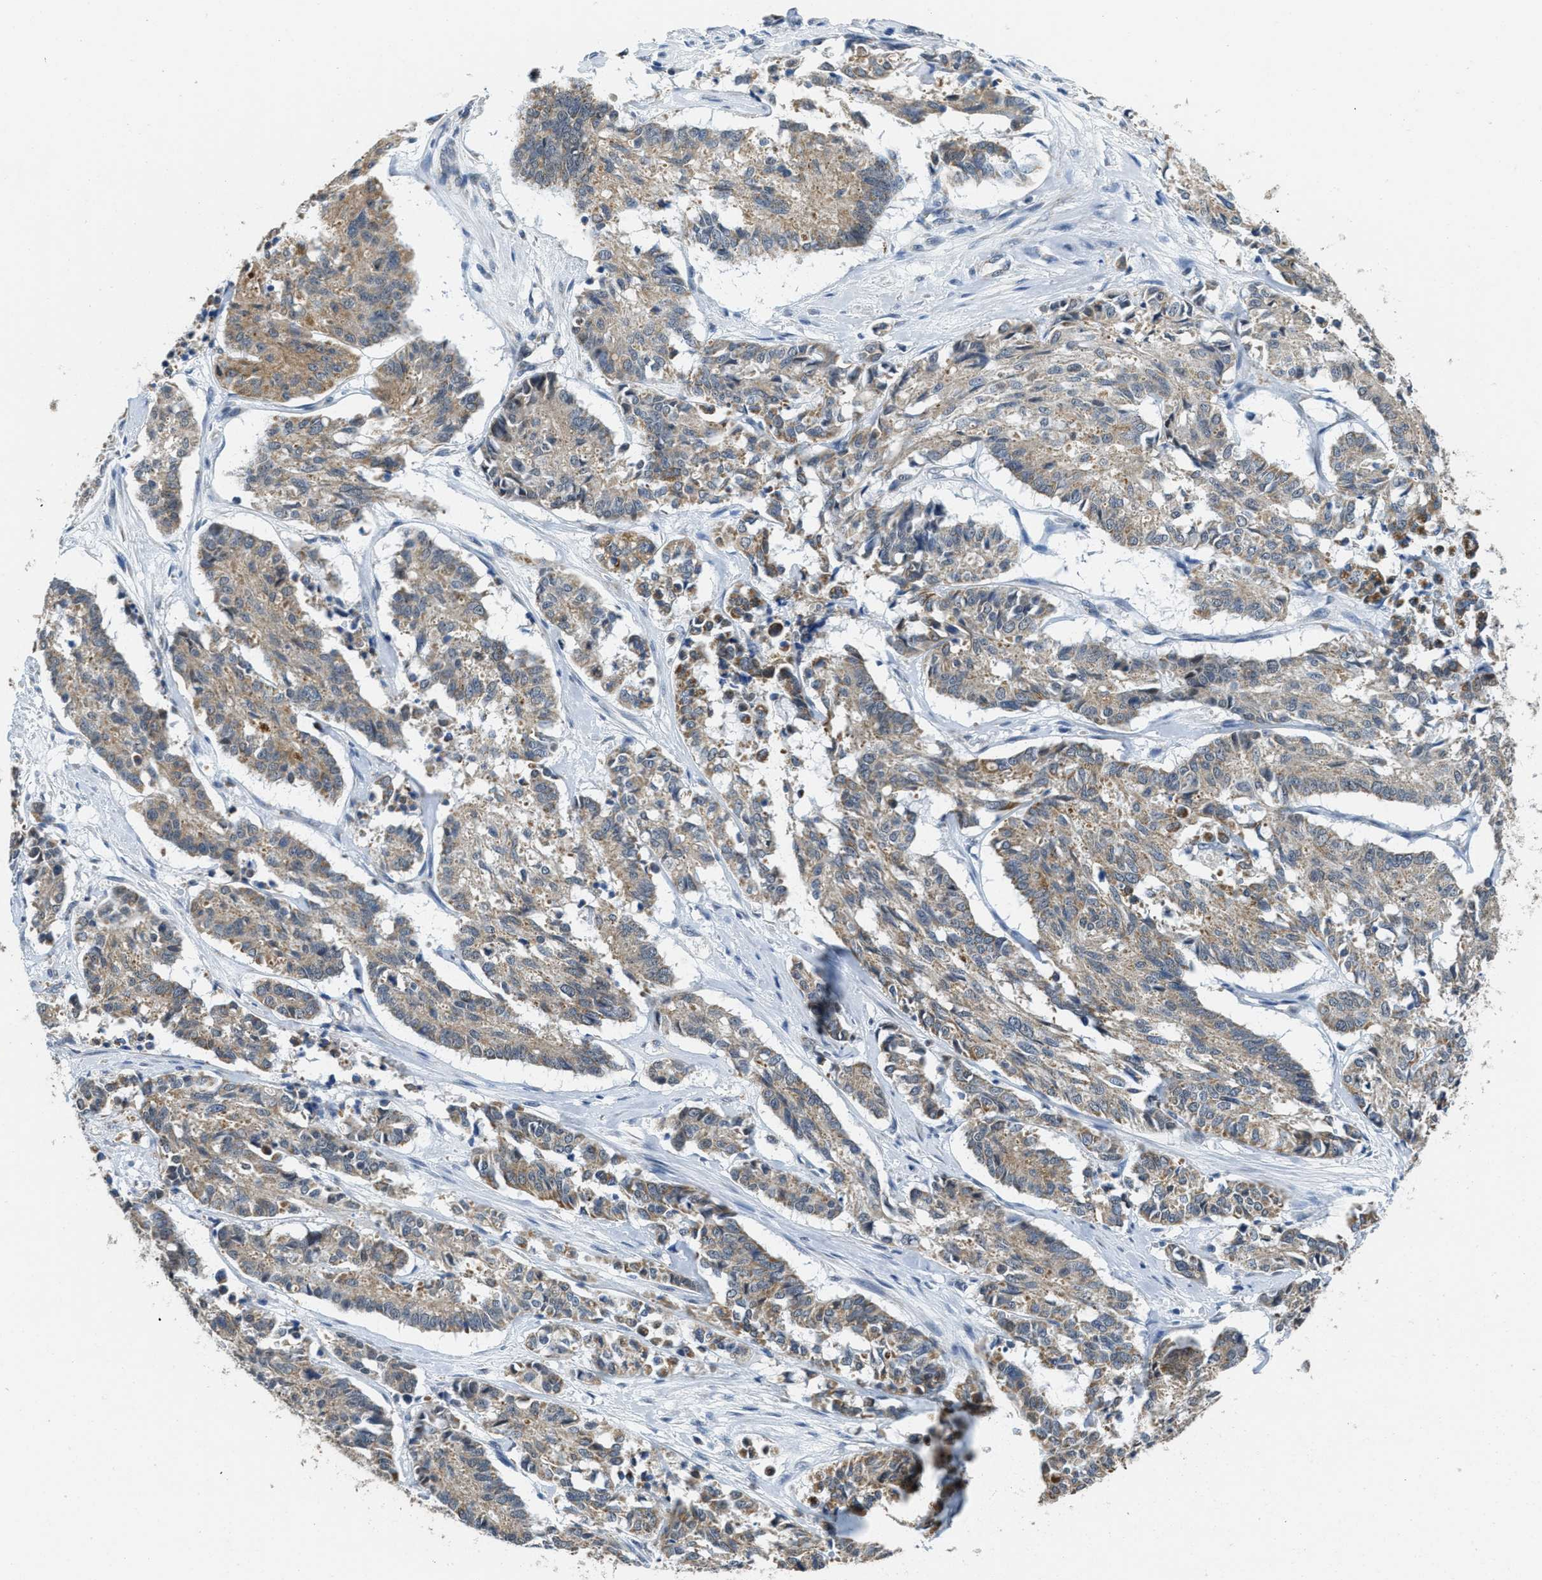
{"staining": {"intensity": "moderate", "quantity": ">75%", "location": "cytoplasmic/membranous"}, "tissue": "cervical cancer", "cell_type": "Tumor cells", "image_type": "cancer", "snomed": [{"axis": "morphology", "description": "Squamous cell carcinoma, NOS"}, {"axis": "topography", "description": "Cervix"}], "caption": "Brown immunohistochemical staining in human cervical cancer reveals moderate cytoplasmic/membranous positivity in approximately >75% of tumor cells.", "gene": "TOMM70", "patient": {"sex": "female", "age": 35}}